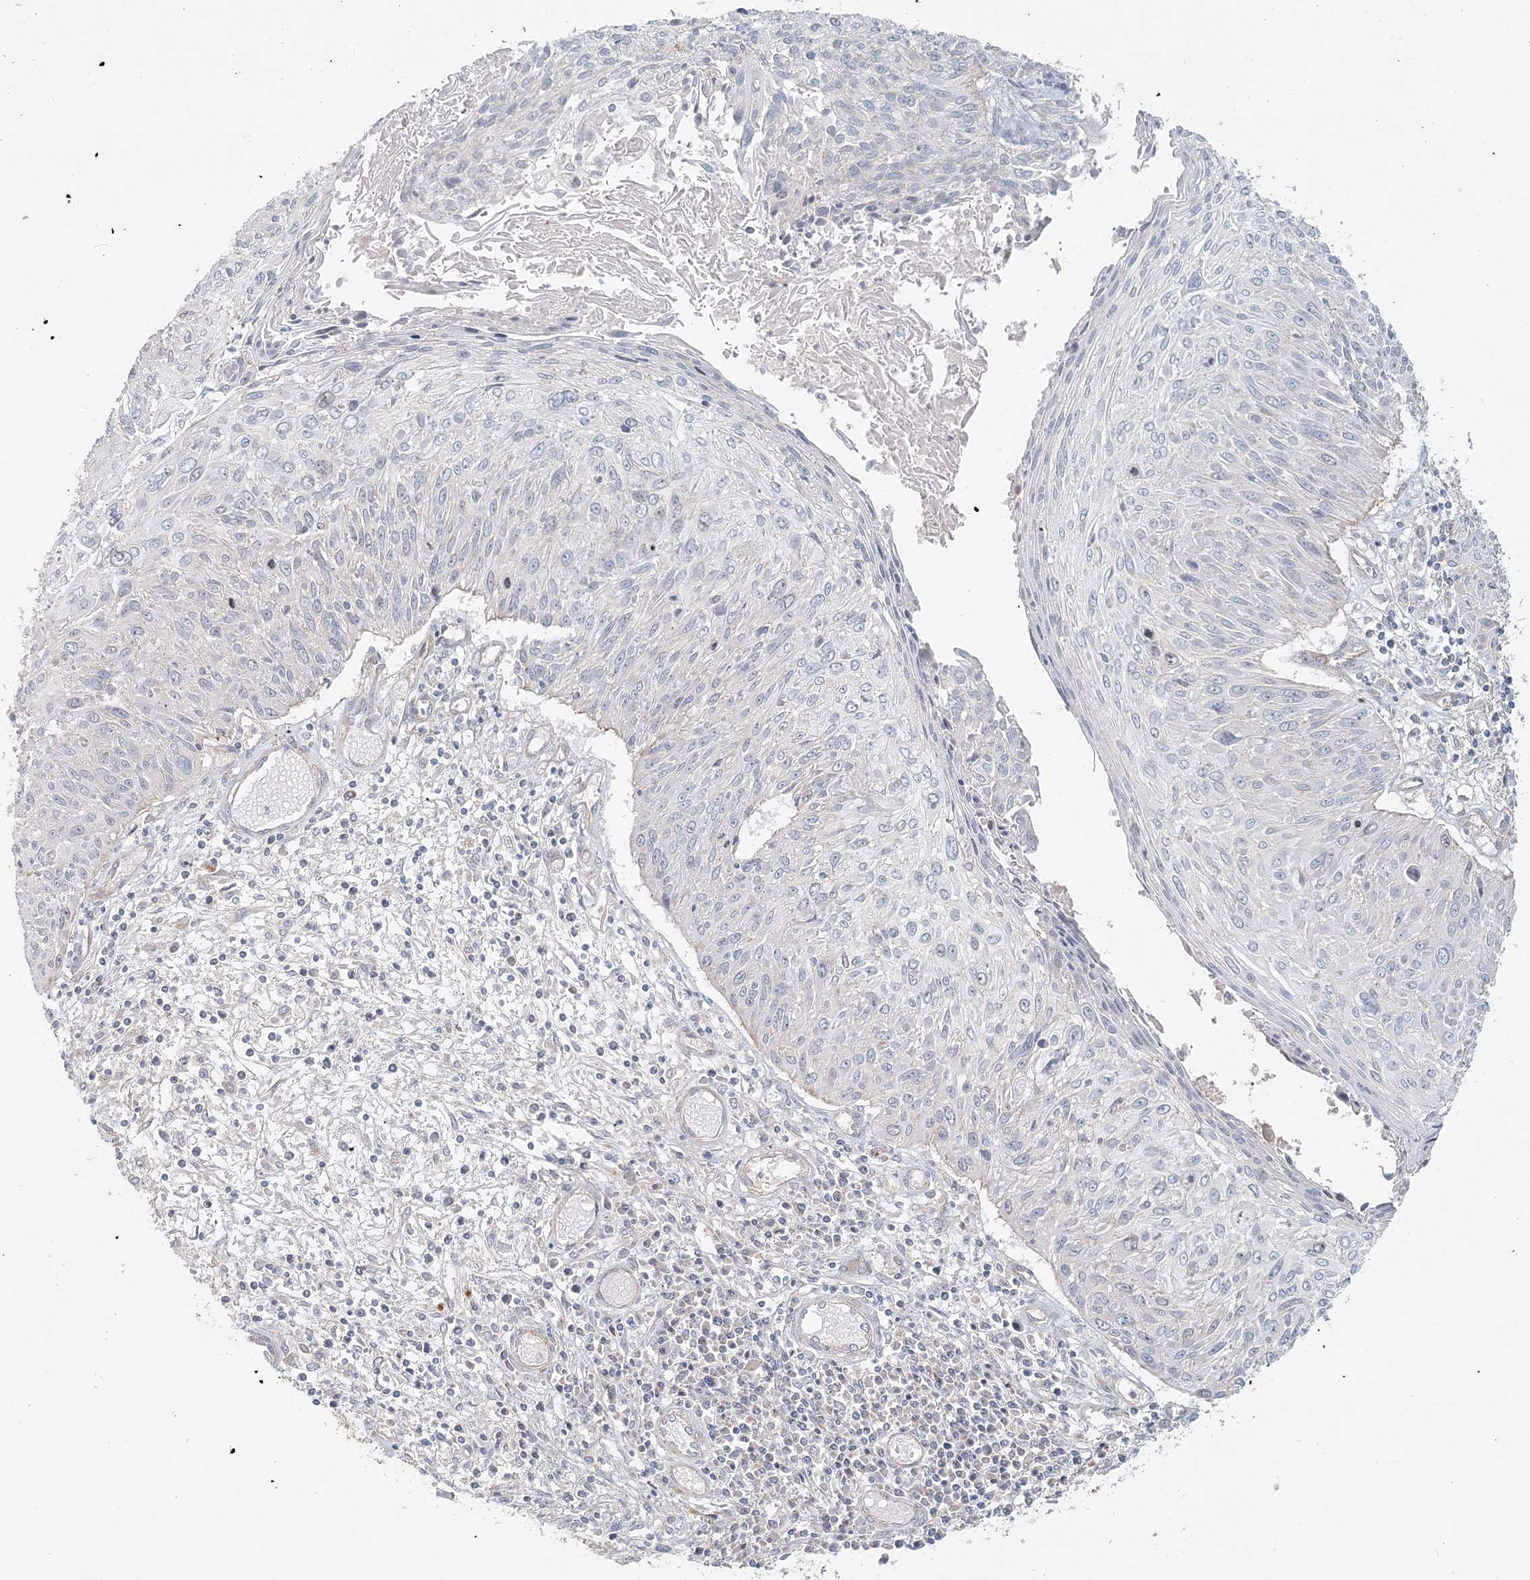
{"staining": {"intensity": "negative", "quantity": "none", "location": "none"}, "tissue": "cervical cancer", "cell_type": "Tumor cells", "image_type": "cancer", "snomed": [{"axis": "morphology", "description": "Squamous cell carcinoma, NOS"}, {"axis": "topography", "description": "Cervix"}], "caption": "Tumor cells are negative for brown protein staining in cervical cancer (squamous cell carcinoma). (Brightfield microscopy of DAB IHC at high magnification).", "gene": "KIAA0232", "patient": {"sex": "female", "age": 51}}